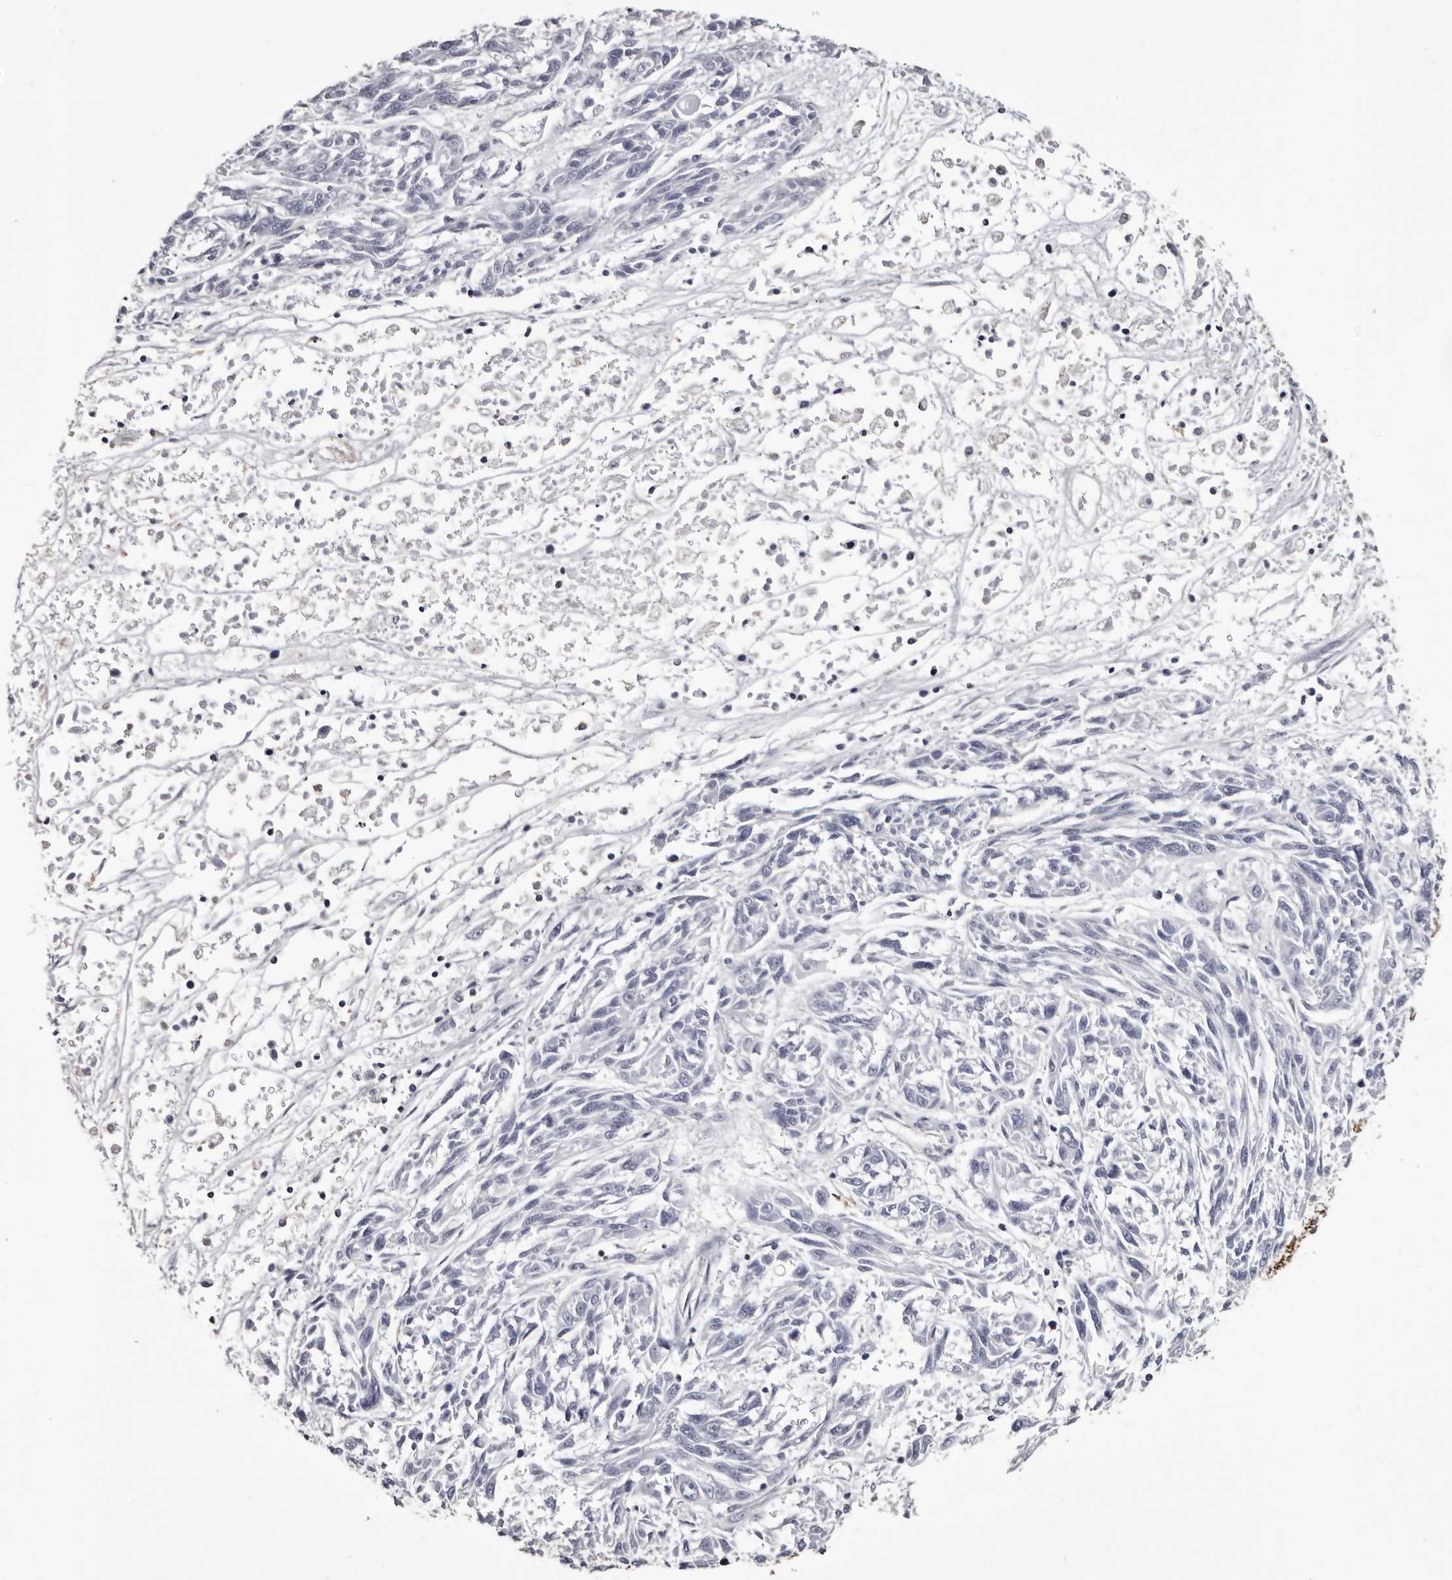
{"staining": {"intensity": "negative", "quantity": "none", "location": "none"}, "tissue": "melanoma", "cell_type": "Tumor cells", "image_type": "cancer", "snomed": [{"axis": "morphology", "description": "Malignant melanoma, NOS"}, {"axis": "topography", "description": "Skin"}], "caption": "Melanoma stained for a protein using immunohistochemistry reveals no positivity tumor cells.", "gene": "LAD1", "patient": {"sex": "male", "age": 53}}